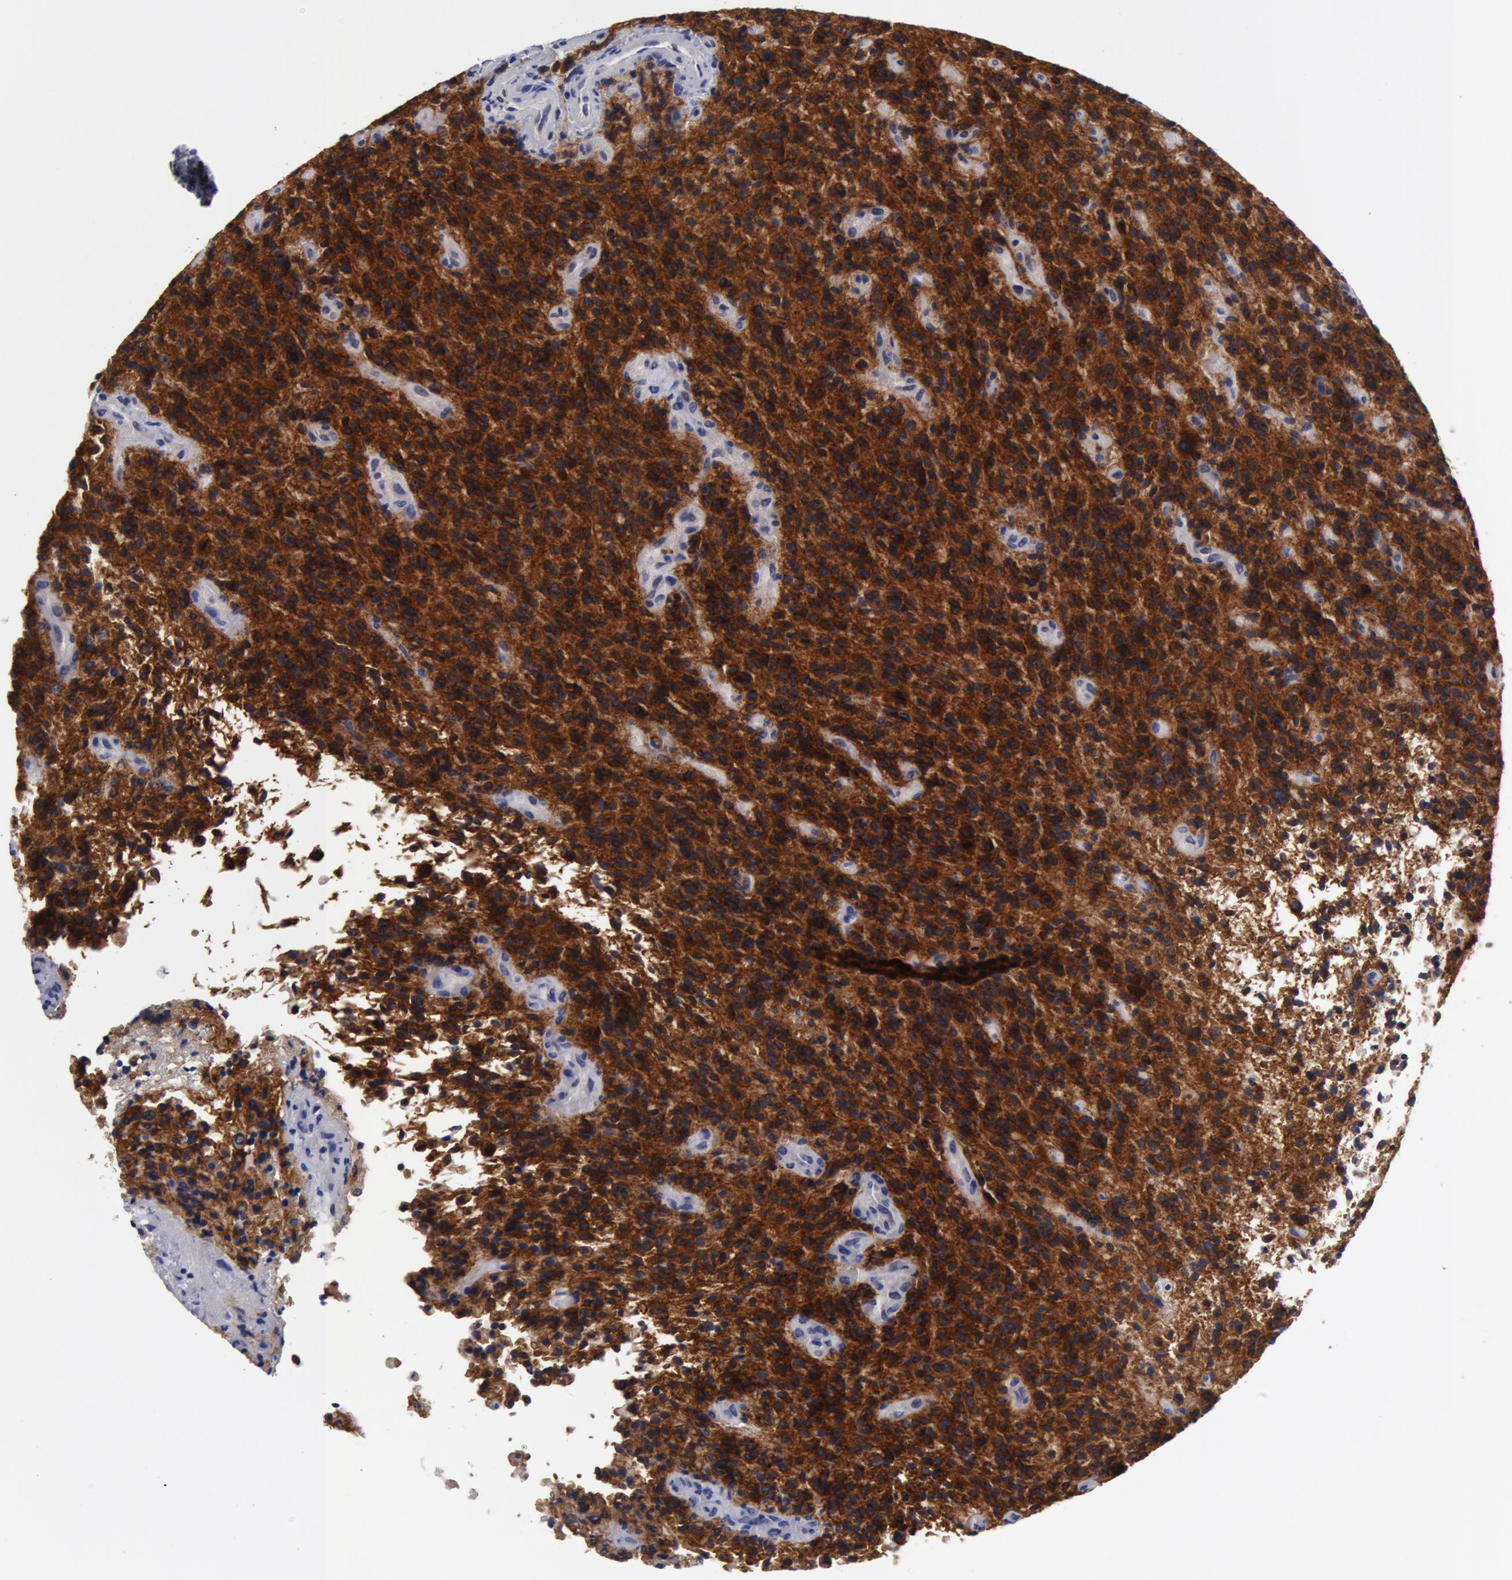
{"staining": {"intensity": "strong", "quantity": ">75%", "location": "cytoplasmic/membranous,nuclear"}, "tissue": "glioma", "cell_type": "Tumor cells", "image_type": "cancer", "snomed": [{"axis": "morphology", "description": "Glioma, malignant, High grade"}, {"axis": "topography", "description": "Brain"}], "caption": "Strong cytoplasmic/membranous and nuclear protein positivity is present in approximately >75% of tumor cells in high-grade glioma (malignant).", "gene": "NLGN4X", "patient": {"sex": "female", "age": 13}}